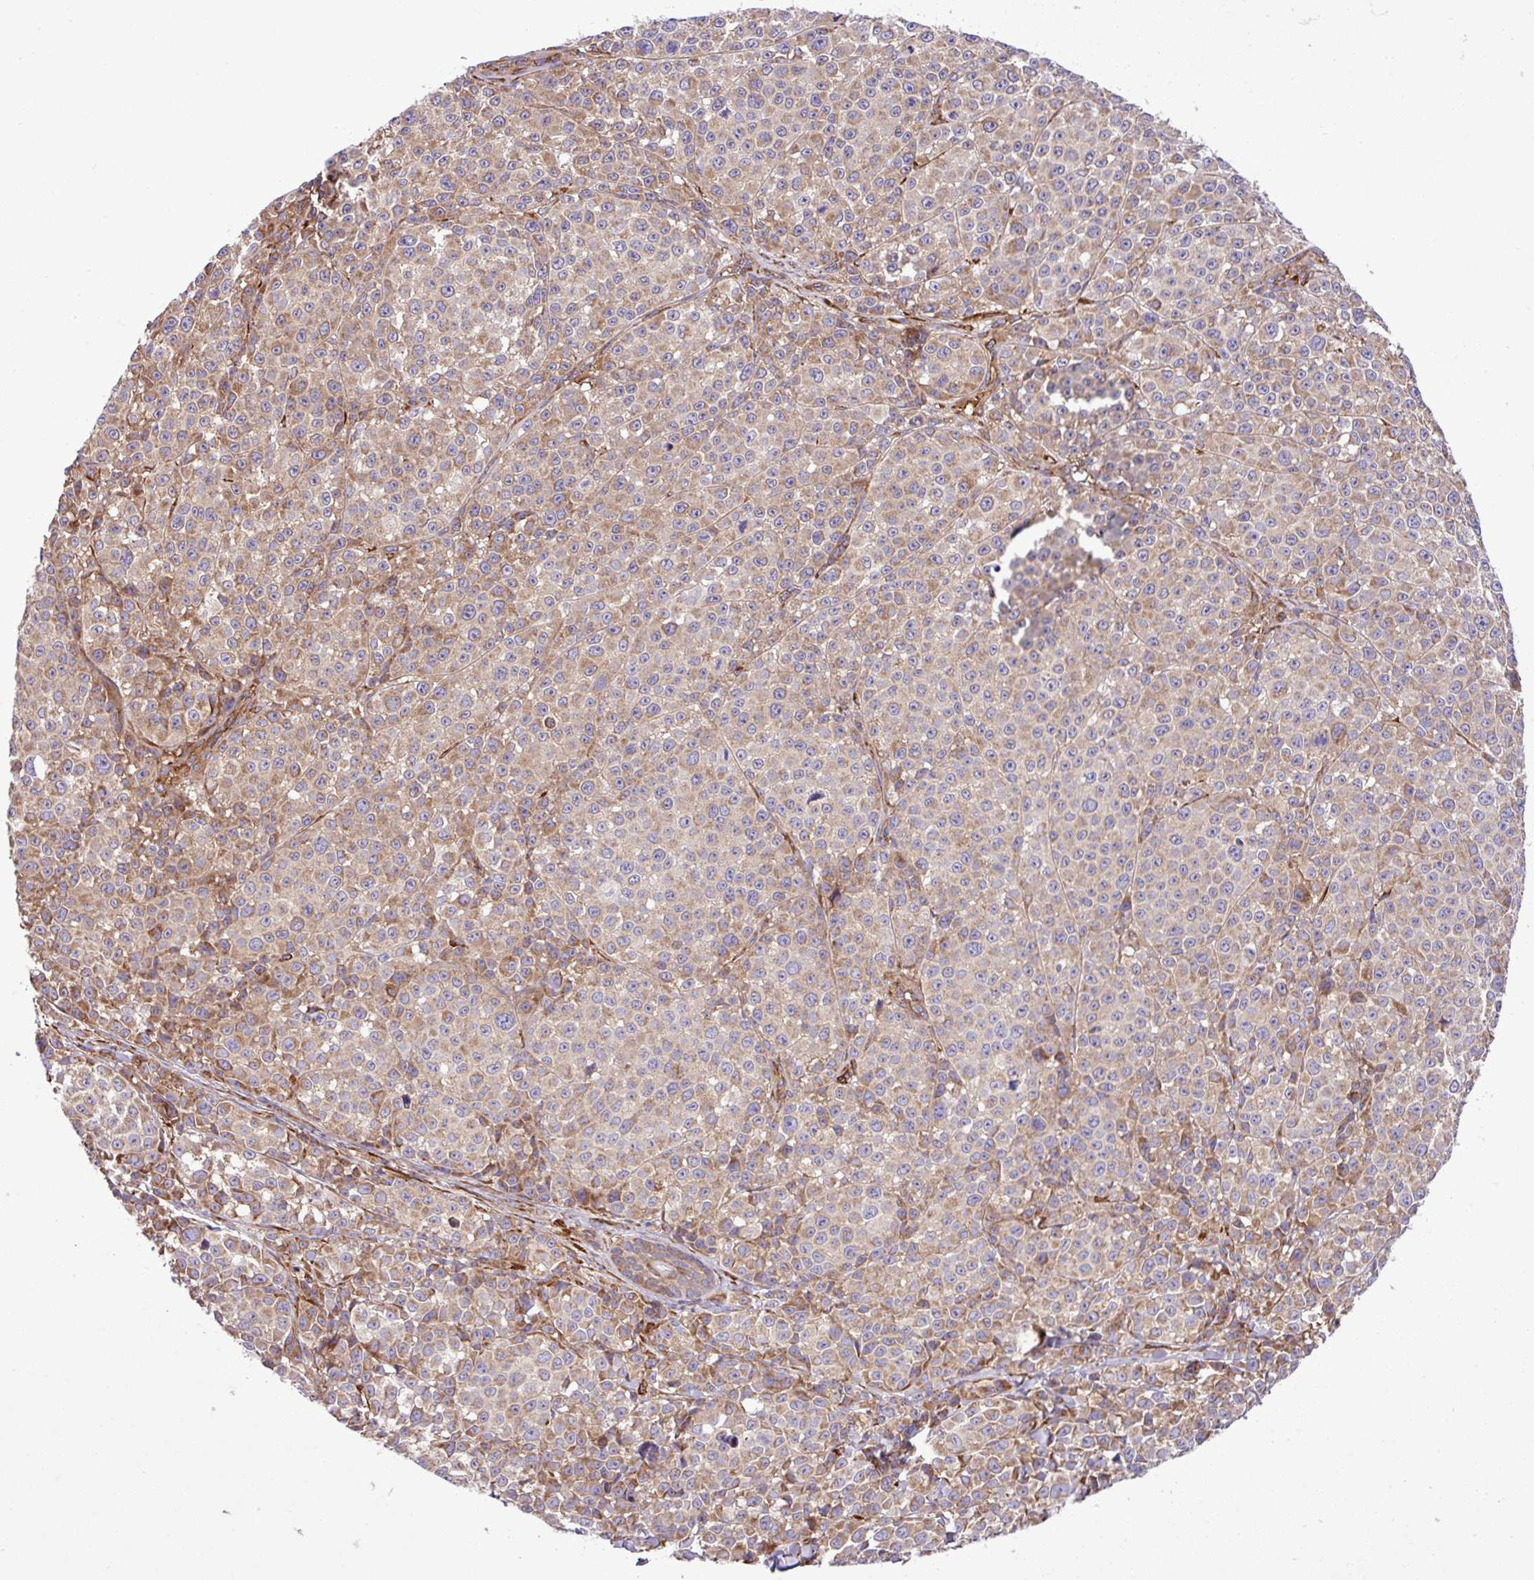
{"staining": {"intensity": "moderate", "quantity": "25%-75%", "location": "cytoplasmic/membranous"}, "tissue": "melanoma", "cell_type": "Tumor cells", "image_type": "cancer", "snomed": [{"axis": "morphology", "description": "Malignant melanoma, NOS"}, {"axis": "topography", "description": "Skin"}], "caption": "Immunohistochemical staining of malignant melanoma shows medium levels of moderate cytoplasmic/membranous positivity in approximately 25%-75% of tumor cells.", "gene": "CWH43", "patient": {"sex": "female", "age": 35}}